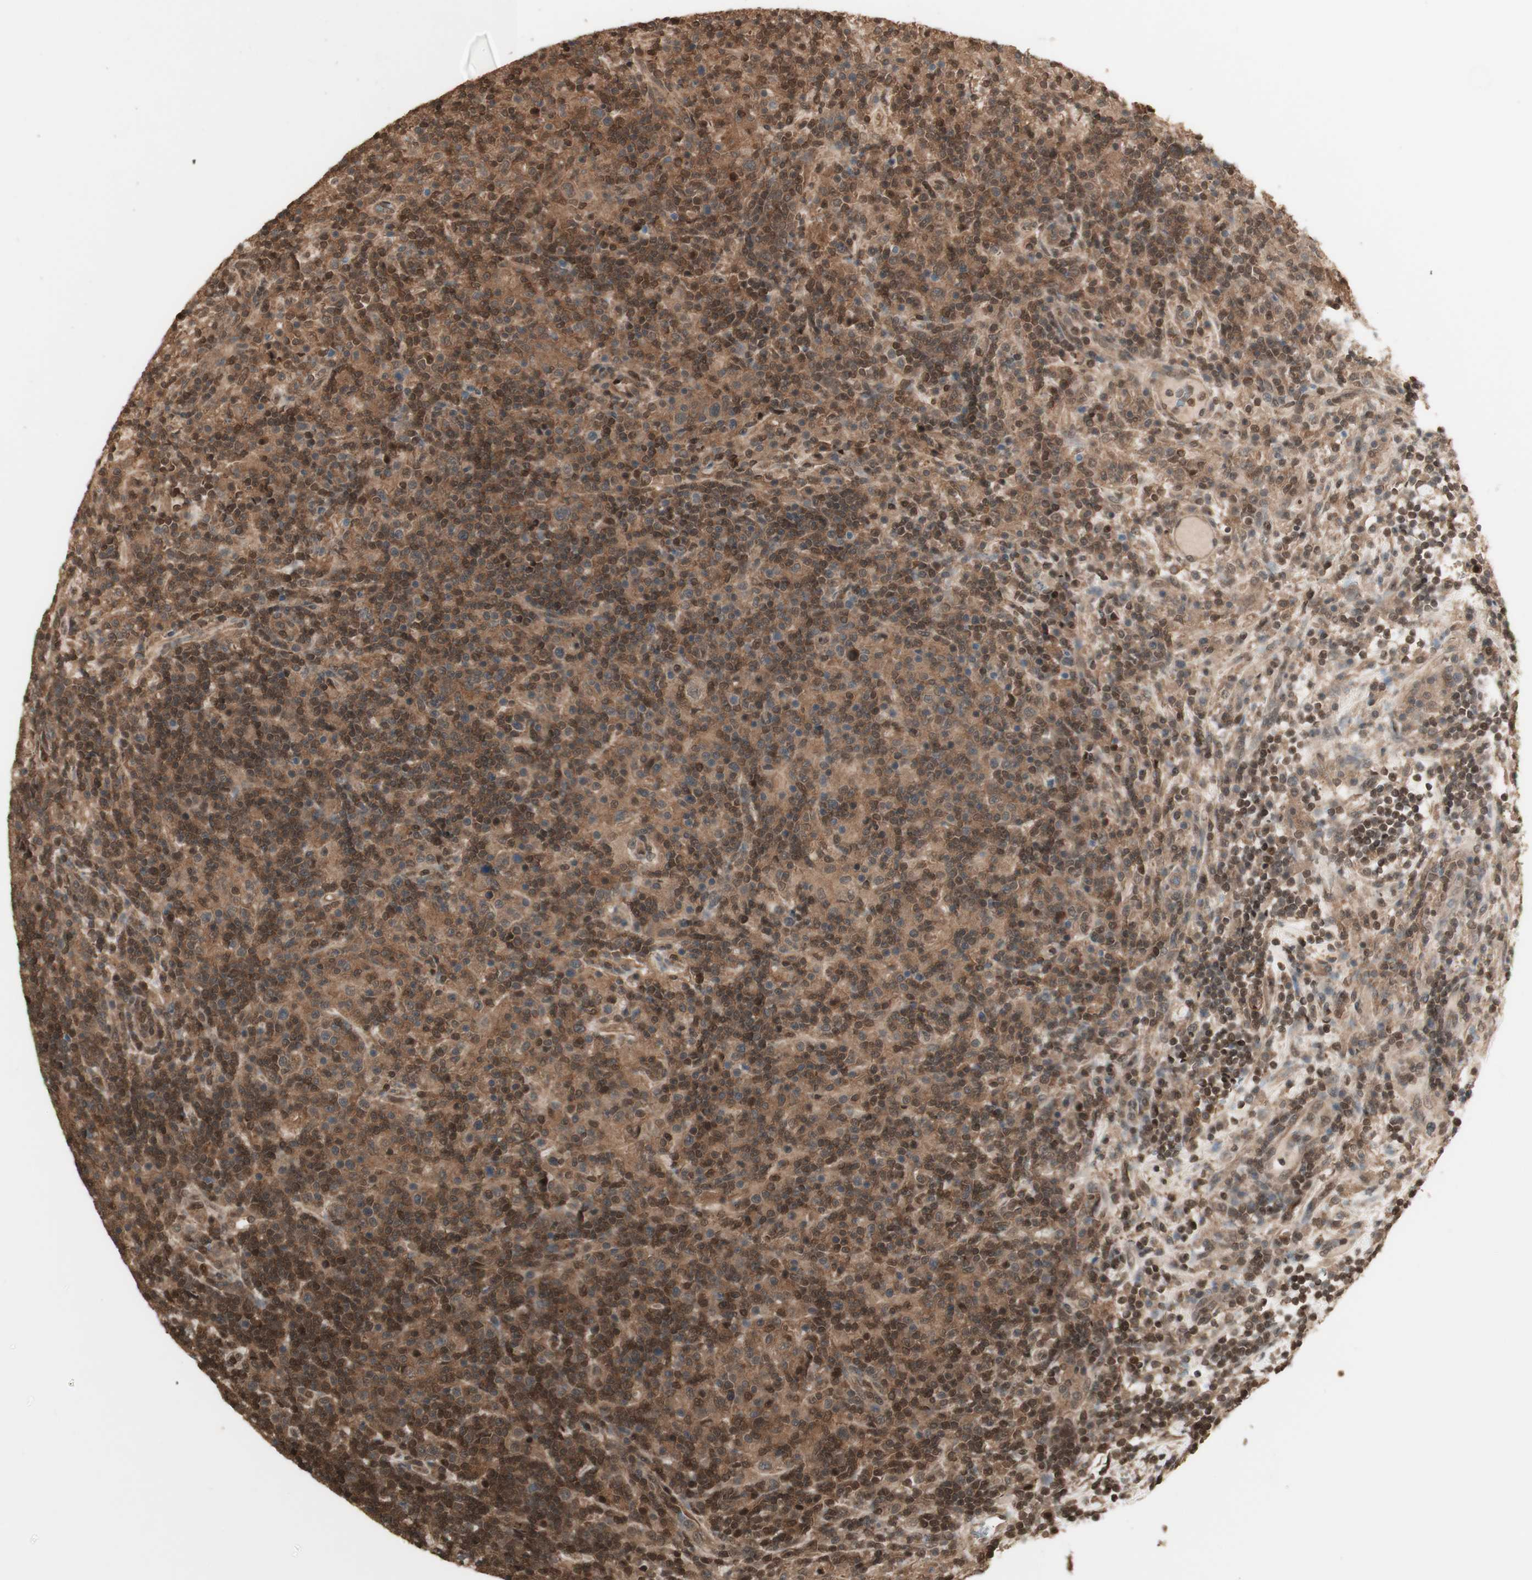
{"staining": {"intensity": "moderate", "quantity": ">75%", "location": "cytoplasmic/membranous"}, "tissue": "lymphoma", "cell_type": "Tumor cells", "image_type": "cancer", "snomed": [{"axis": "morphology", "description": "Hodgkin's disease, NOS"}, {"axis": "topography", "description": "Lymph node"}], "caption": "Brown immunohistochemical staining in lymphoma displays moderate cytoplasmic/membranous positivity in about >75% of tumor cells. Ihc stains the protein in brown and the nuclei are stained blue.", "gene": "YWHAB", "patient": {"sex": "male", "age": 70}}